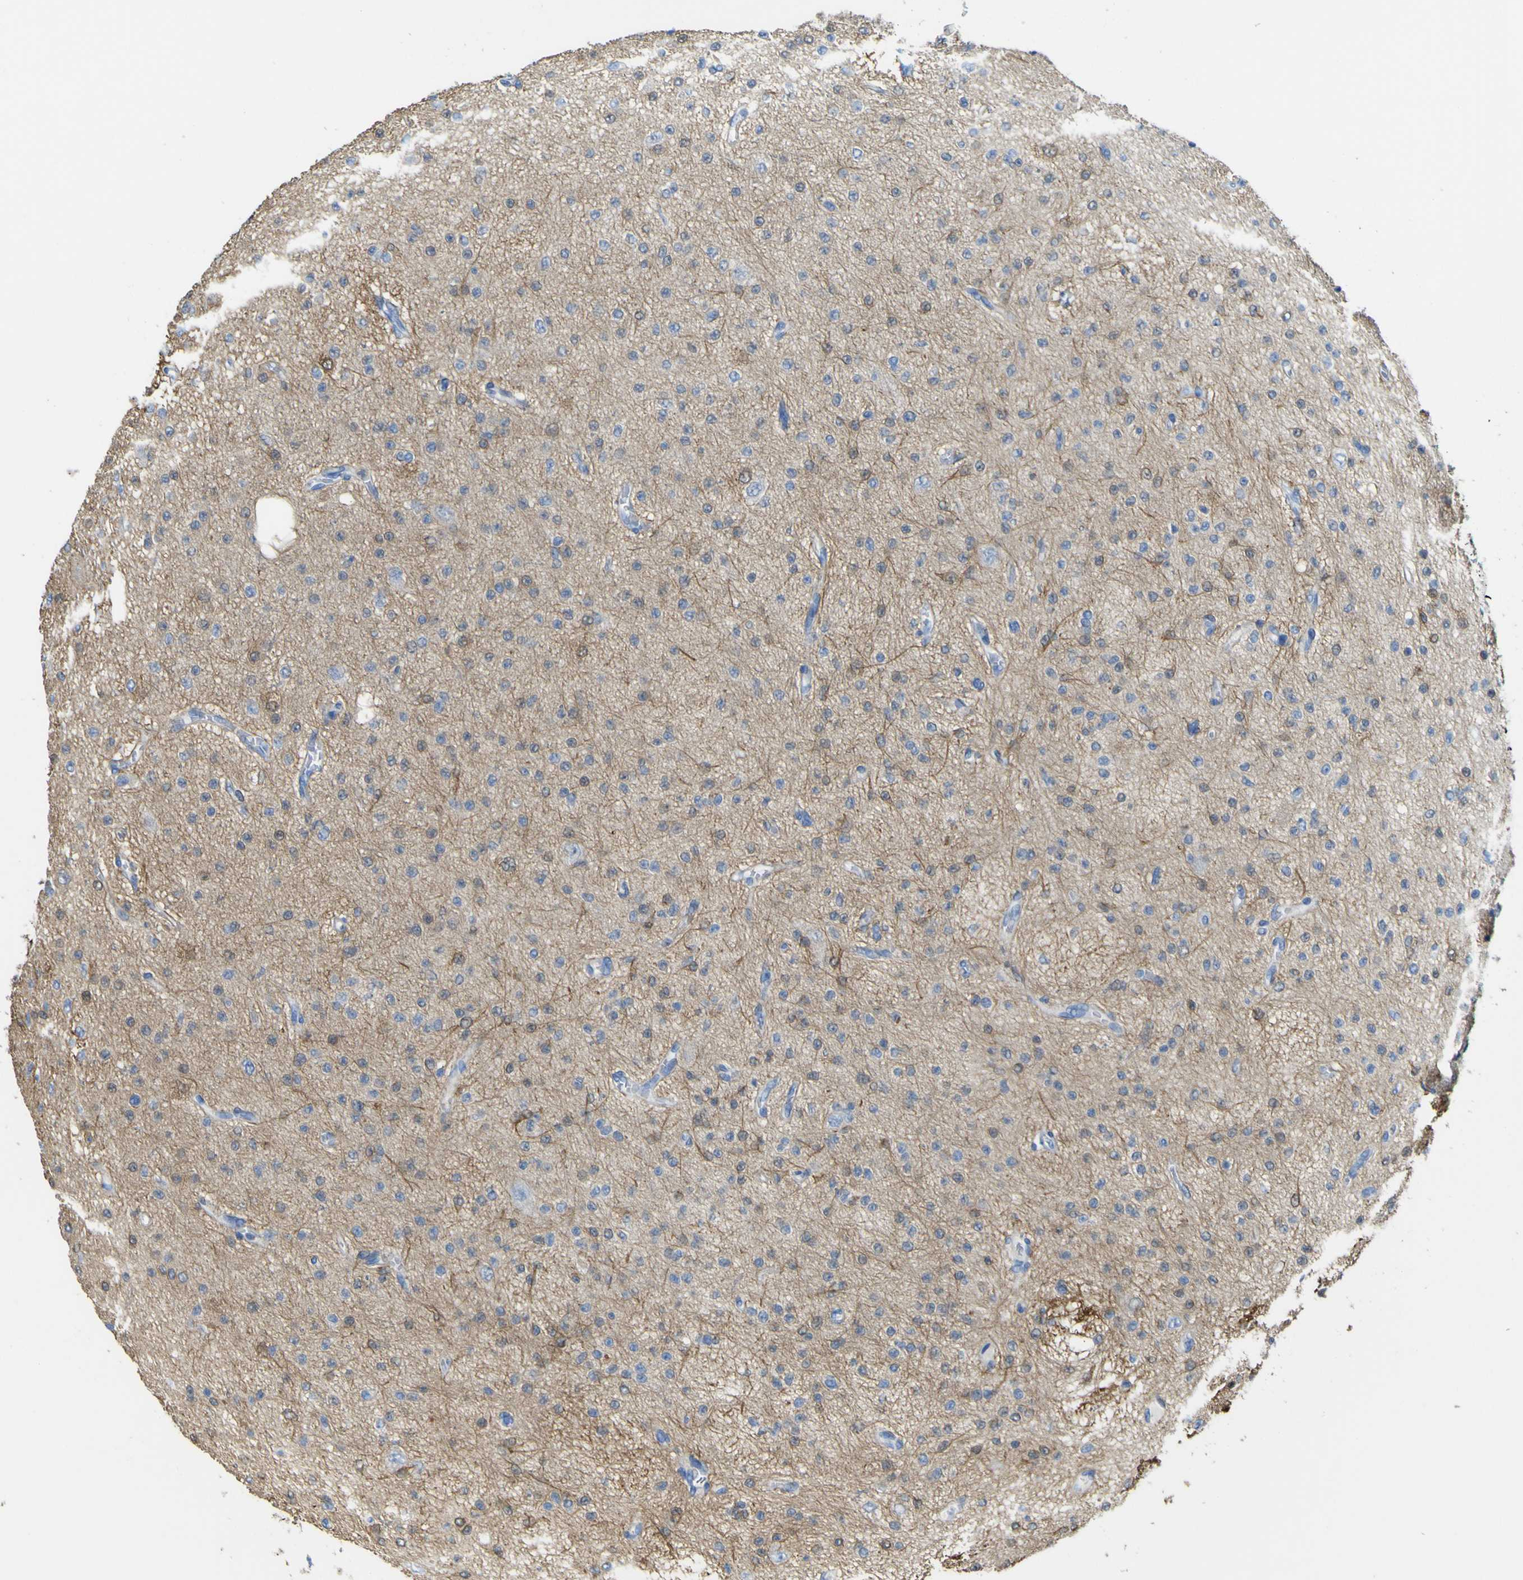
{"staining": {"intensity": "negative", "quantity": "none", "location": "none"}, "tissue": "glioma", "cell_type": "Tumor cells", "image_type": "cancer", "snomed": [{"axis": "morphology", "description": "Glioma, malignant, Low grade"}, {"axis": "topography", "description": "Brain"}], "caption": "Malignant glioma (low-grade) was stained to show a protein in brown. There is no significant expression in tumor cells. The staining is performed using DAB brown chromogen with nuclei counter-stained in using hematoxylin.", "gene": "ABHD3", "patient": {"sex": "male", "age": 38}}